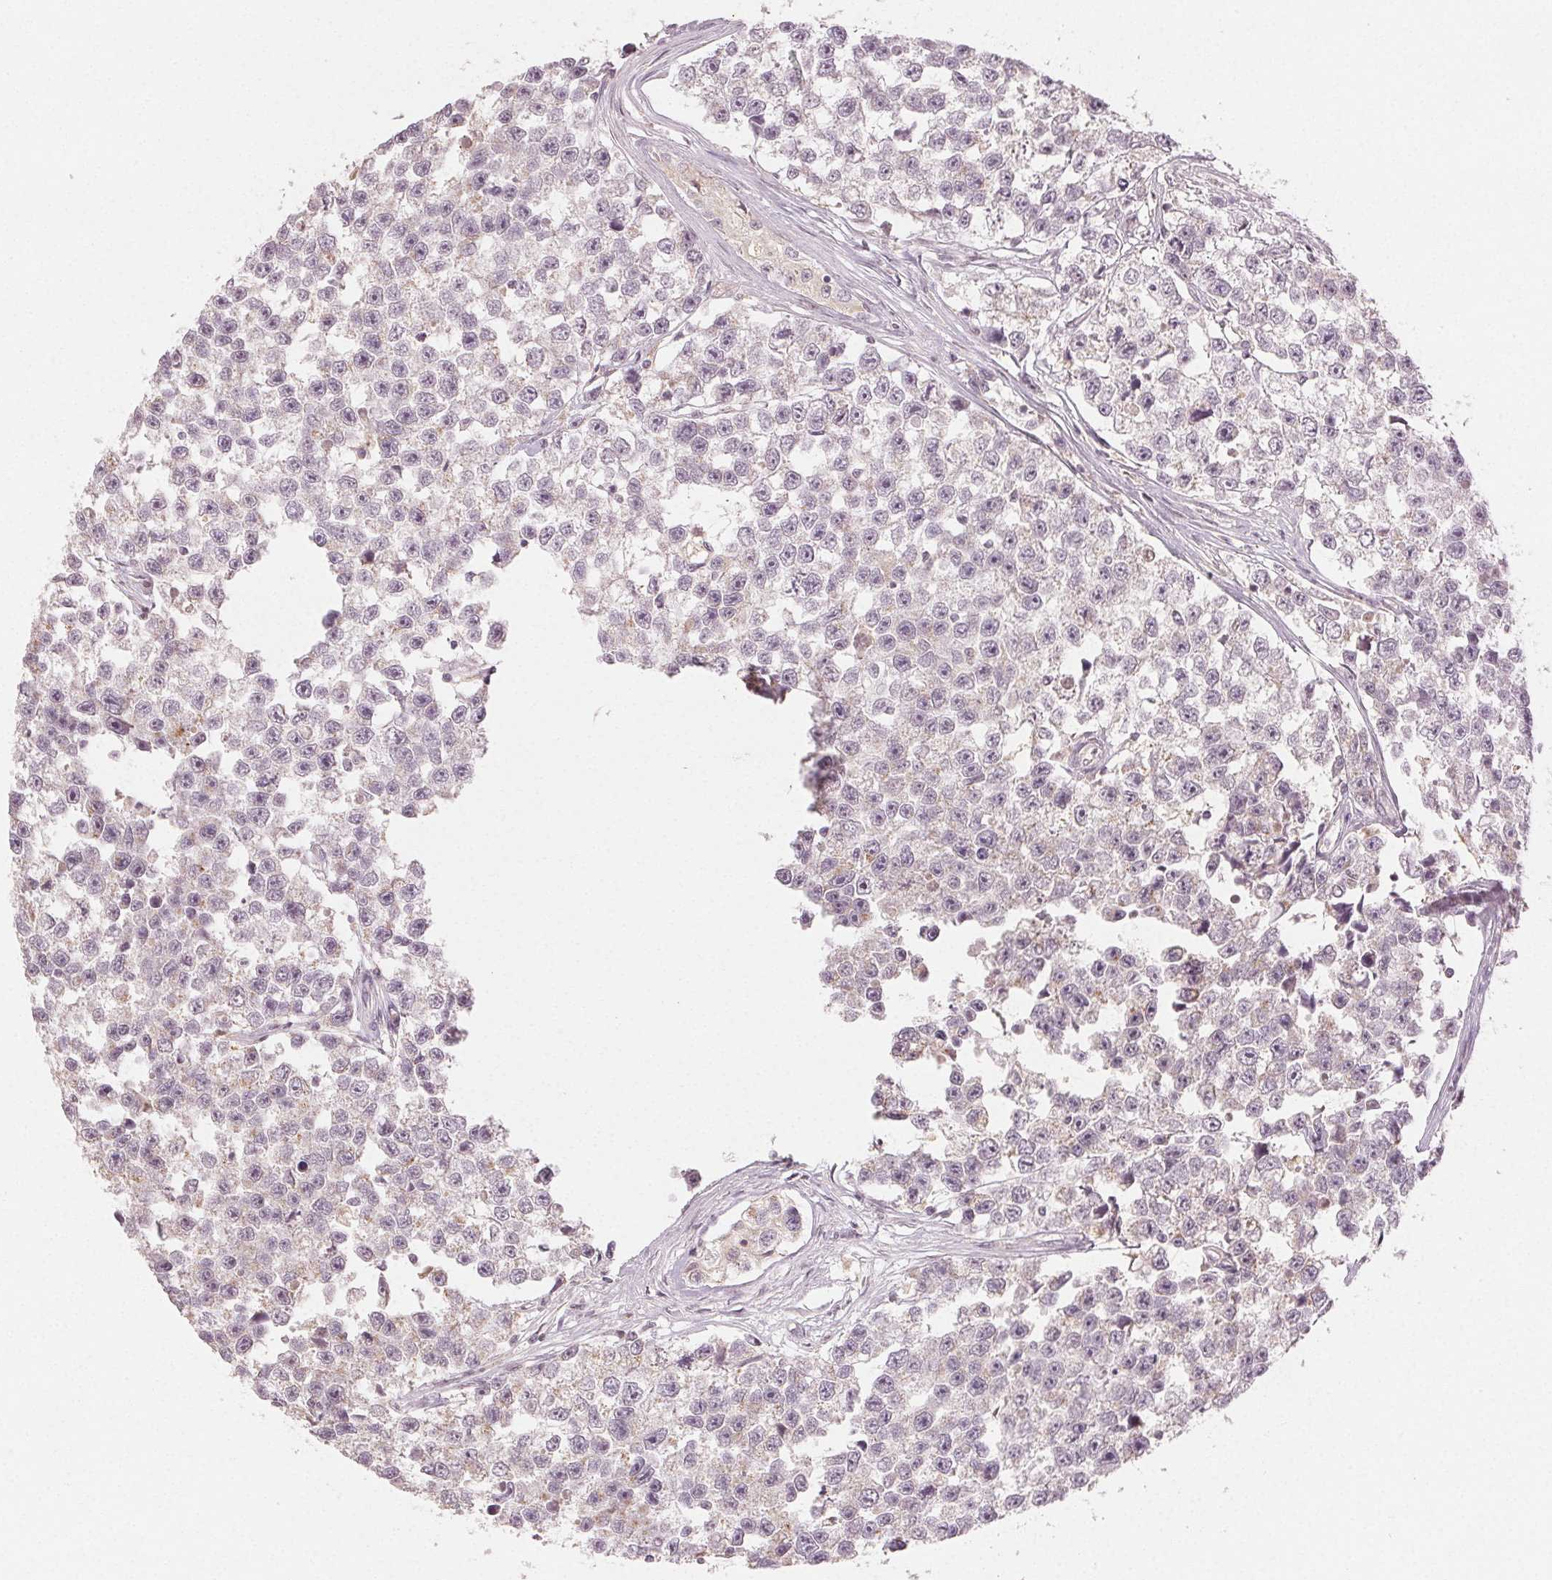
{"staining": {"intensity": "negative", "quantity": "none", "location": "none"}, "tissue": "testis cancer", "cell_type": "Tumor cells", "image_type": "cancer", "snomed": [{"axis": "morphology", "description": "Seminoma, NOS"}, {"axis": "topography", "description": "Testis"}], "caption": "Immunohistochemistry (IHC) histopathology image of testis seminoma stained for a protein (brown), which shows no staining in tumor cells.", "gene": "MAPK14", "patient": {"sex": "male", "age": 26}}